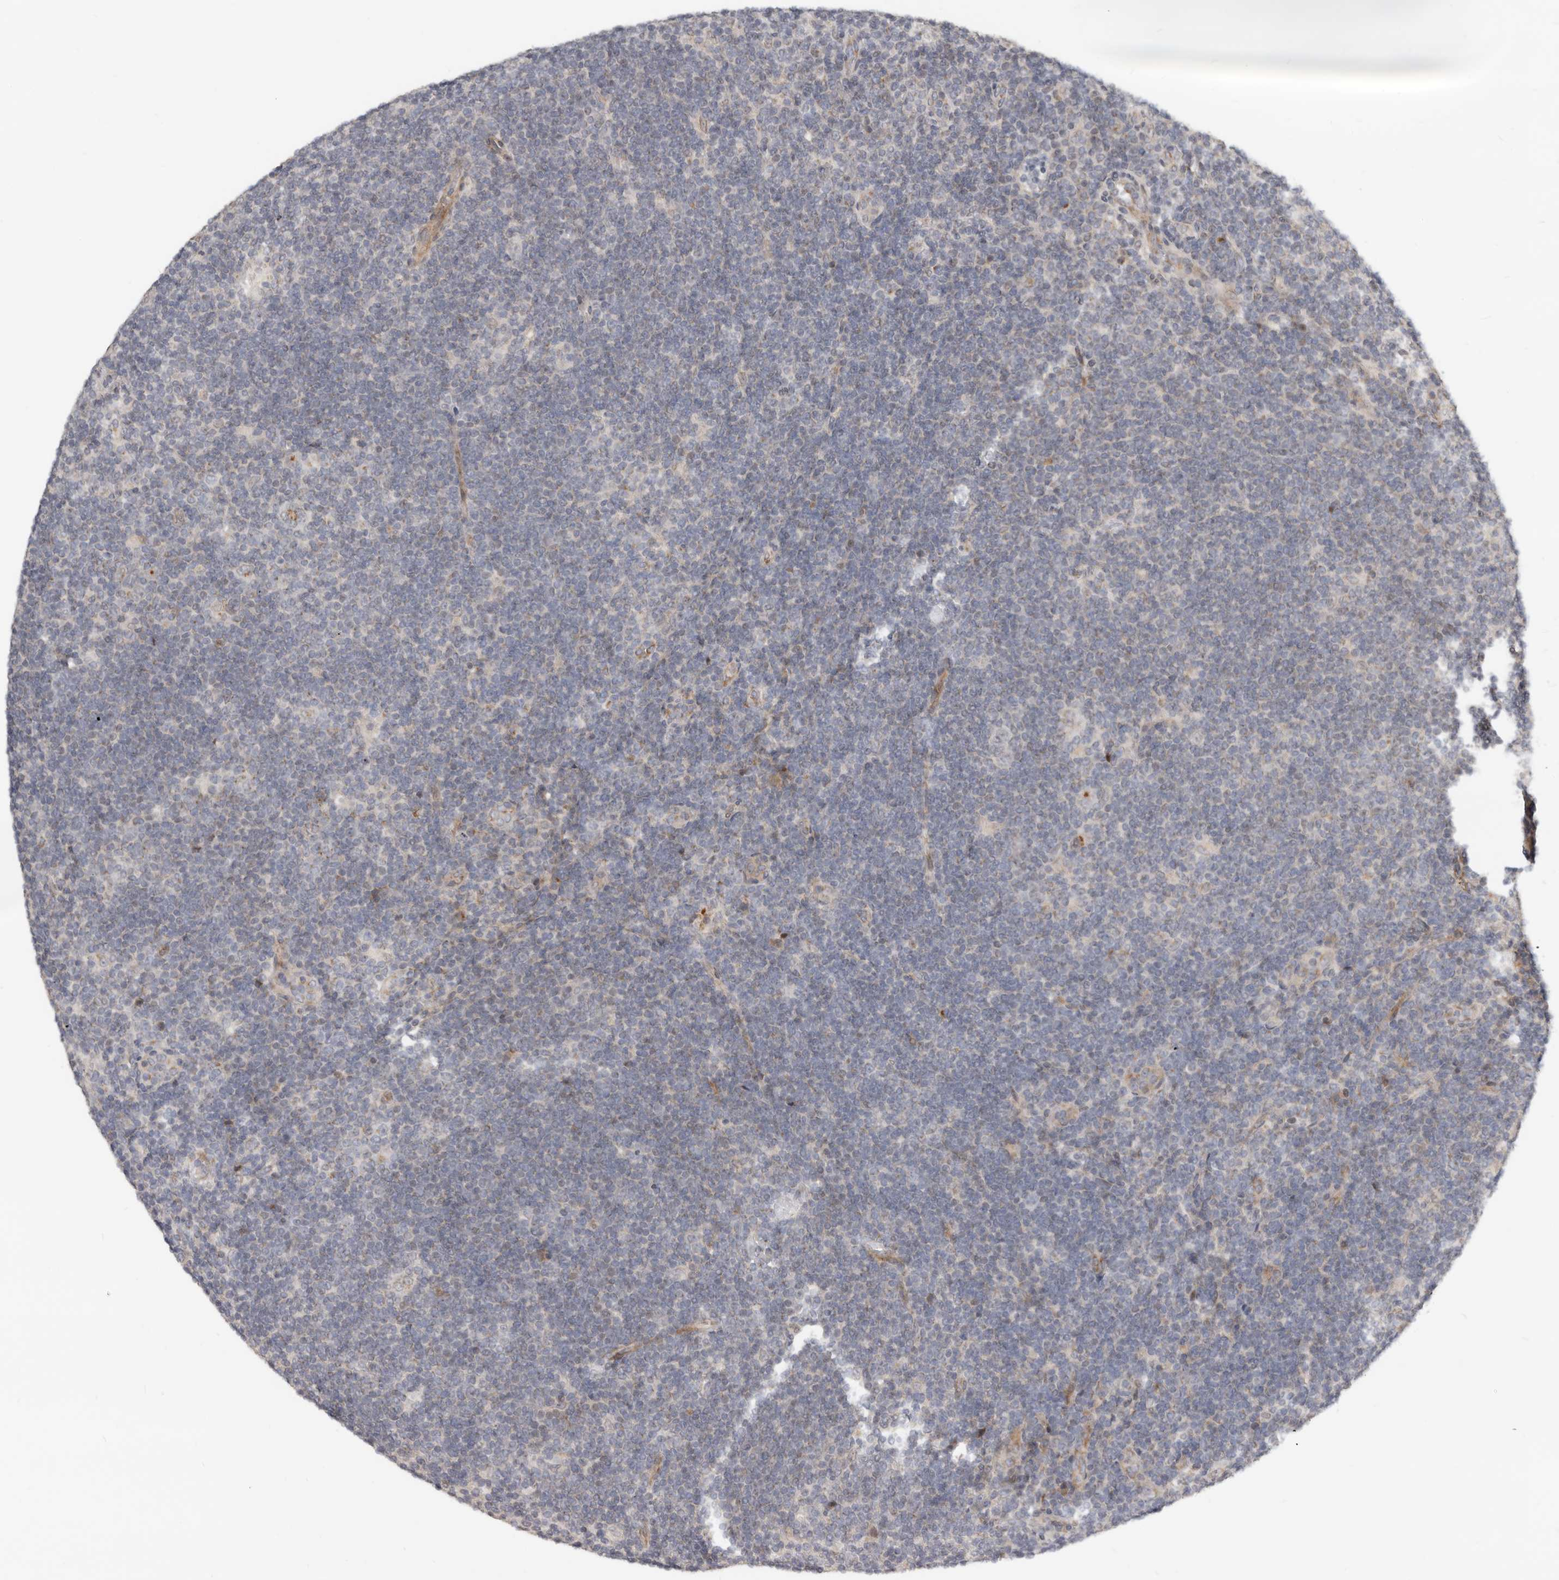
{"staining": {"intensity": "moderate", "quantity": "25%-75%", "location": "cytoplasmic/membranous"}, "tissue": "lymphoma", "cell_type": "Tumor cells", "image_type": "cancer", "snomed": [{"axis": "morphology", "description": "Hodgkin's disease, NOS"}, {"axis": "topography", "description": "Lymph node"}], "caption": "Moderate cytoplasmic/membranous expression for a protein is appreciated in approximately 25%-75% of tumor cells of lymphoma using immunohistochemistry.", "gene": "NPY4R", "patient": {"sex": "female", "age": 57}}